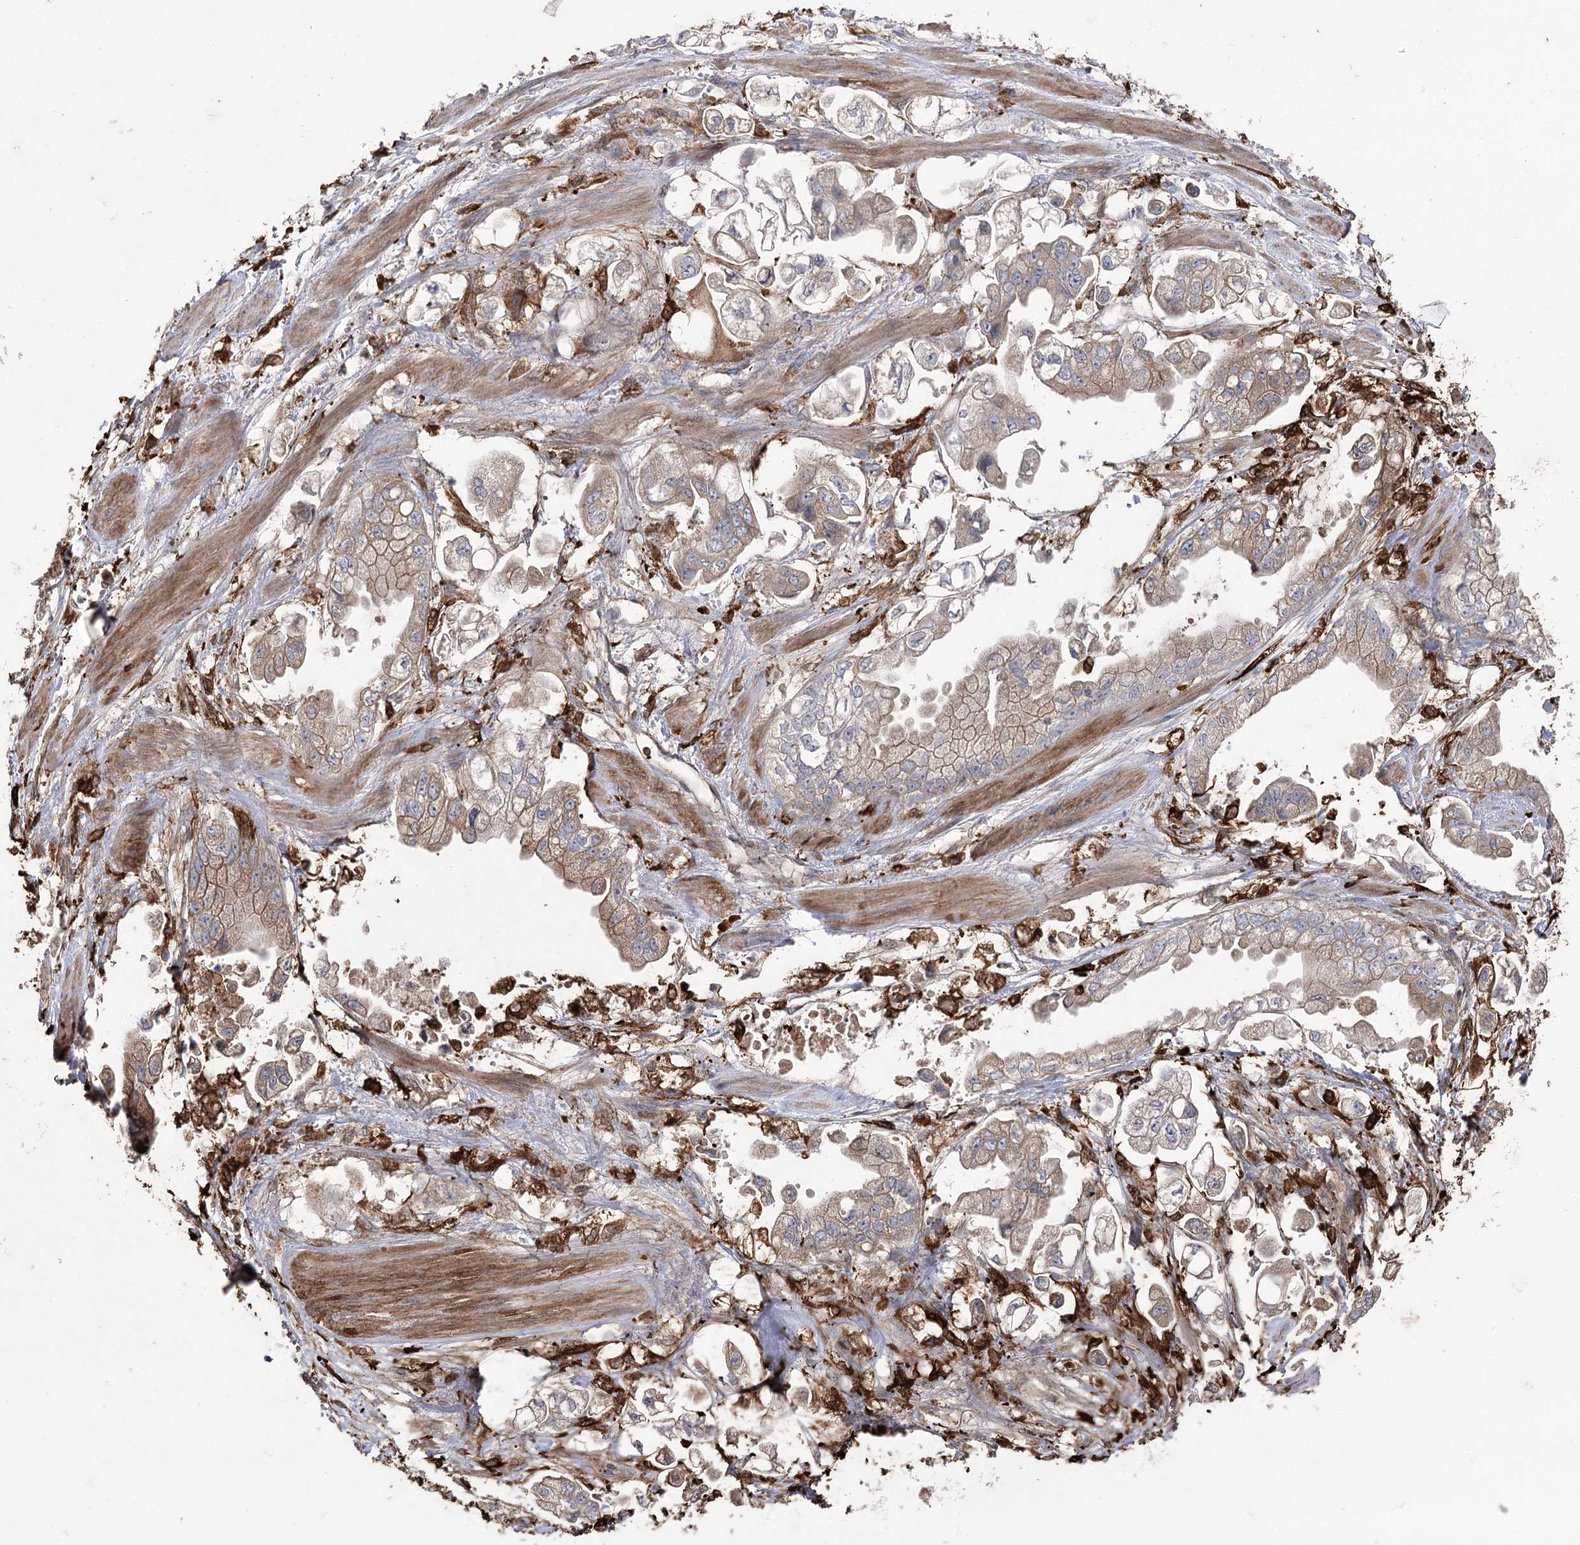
{"staining": {"intensity": "weak", "quantity": ">75%", "location": "cytoplasmic/membranous"}, "tissue": "stomach cancer", "cell_type": "Tumor cells", "image_type": "cancer", "snomed": [{"axis": "morphology", "description": "Adenocarcinoma, NOS"}, {"axis": "topography", "description": "Stomach"}], "caption": "Human adenocarcinoma (stomach) stained with a protein marker reveals weak staining in tumor cells.", "gene": "OTUD1", "patient": {"sex": "male", "age": 62}}